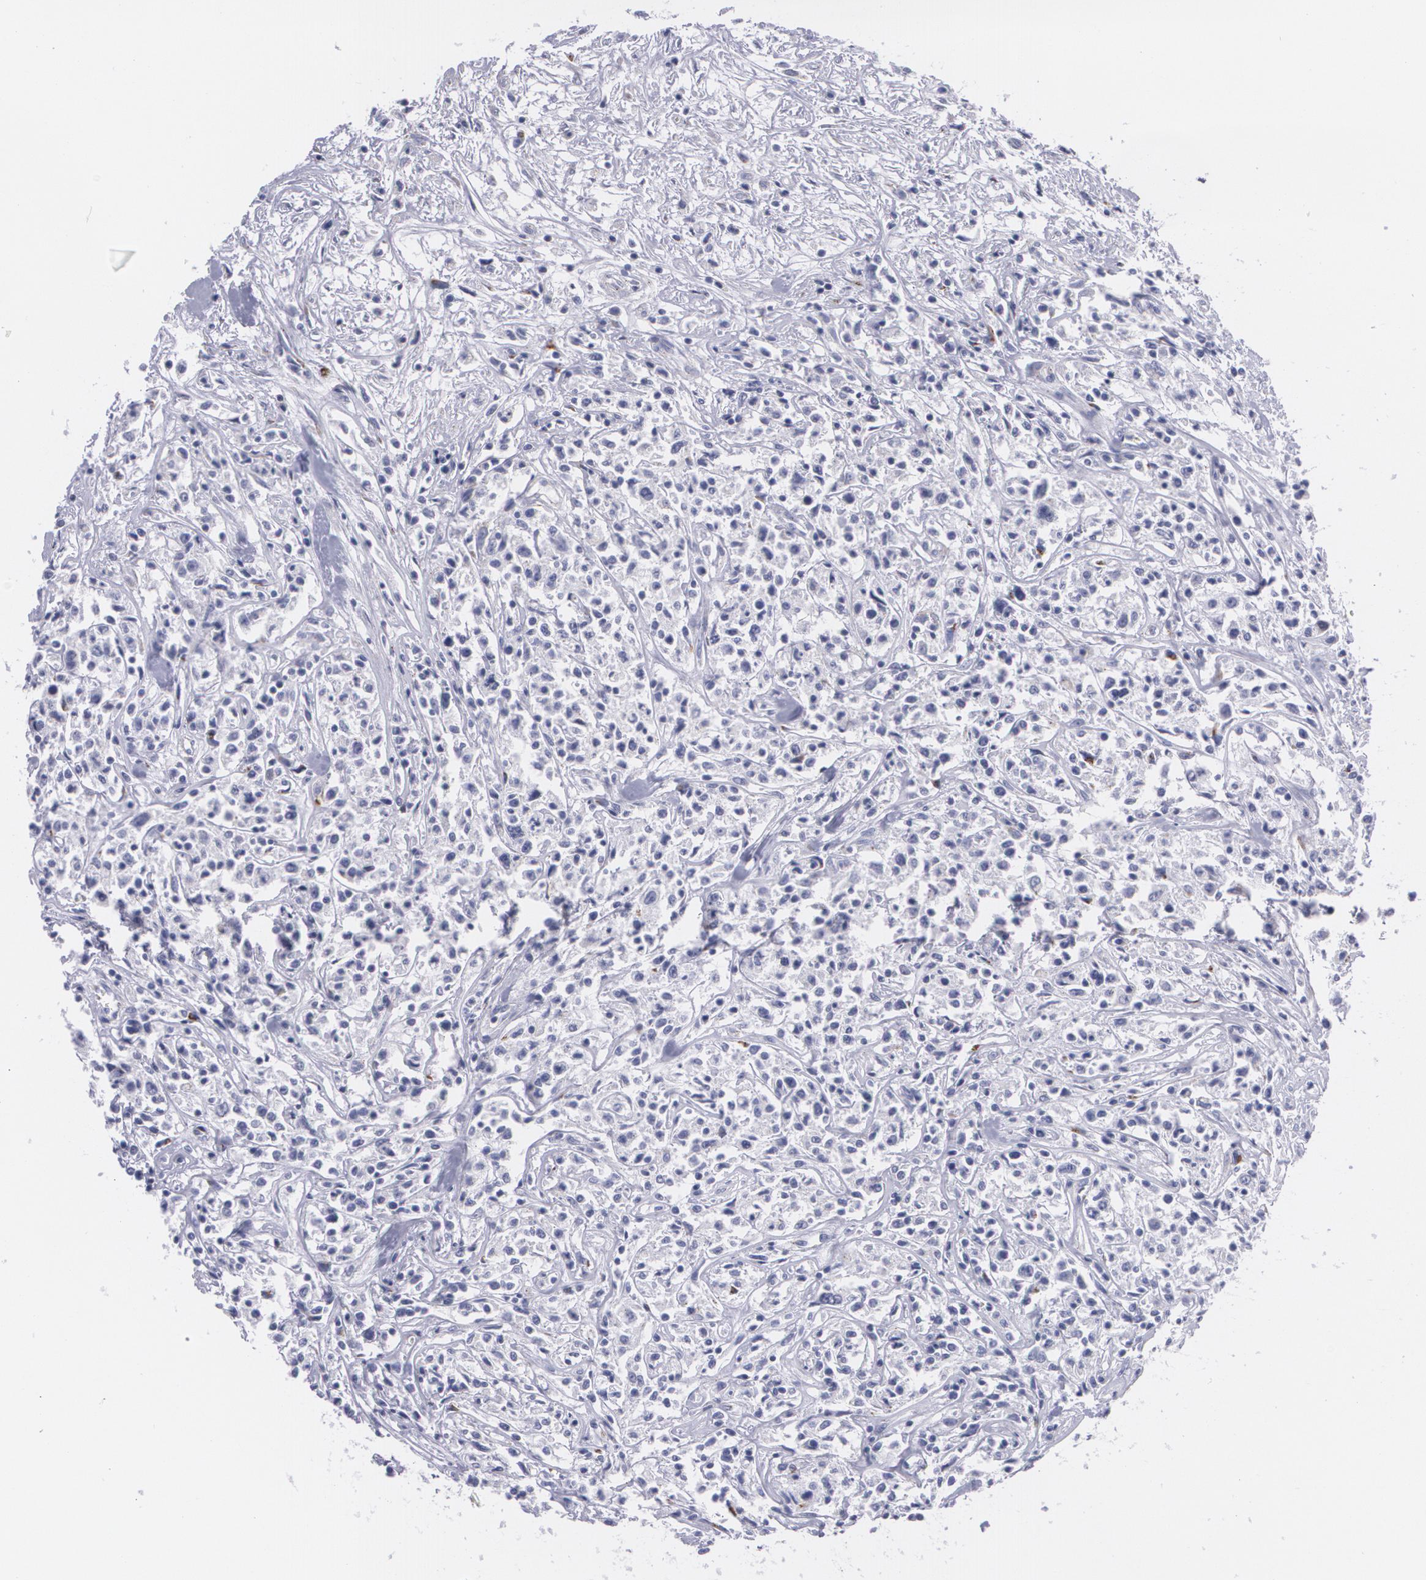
{"staining": {"intensity": "negative", "quantity": "none", "location": "none"}, "tissue": "lymphoma", "cell_type": "Tumor cells", "image_type": "cancer", "snomed": [{"axis": "morphology", "description": "Malignant lymphoma, non-Hodgkin's type, Low grade"}, {"axis": "topography", "description": "Small intestine"}], "caption": "Human low-grade malignant lymphoma, non-Hodgkin's type stained for a protein using immunohistochemistry reveals no expression in tumor cells.", "gene": "CILK1", "patient": {"sex": "female", "age": 59}}